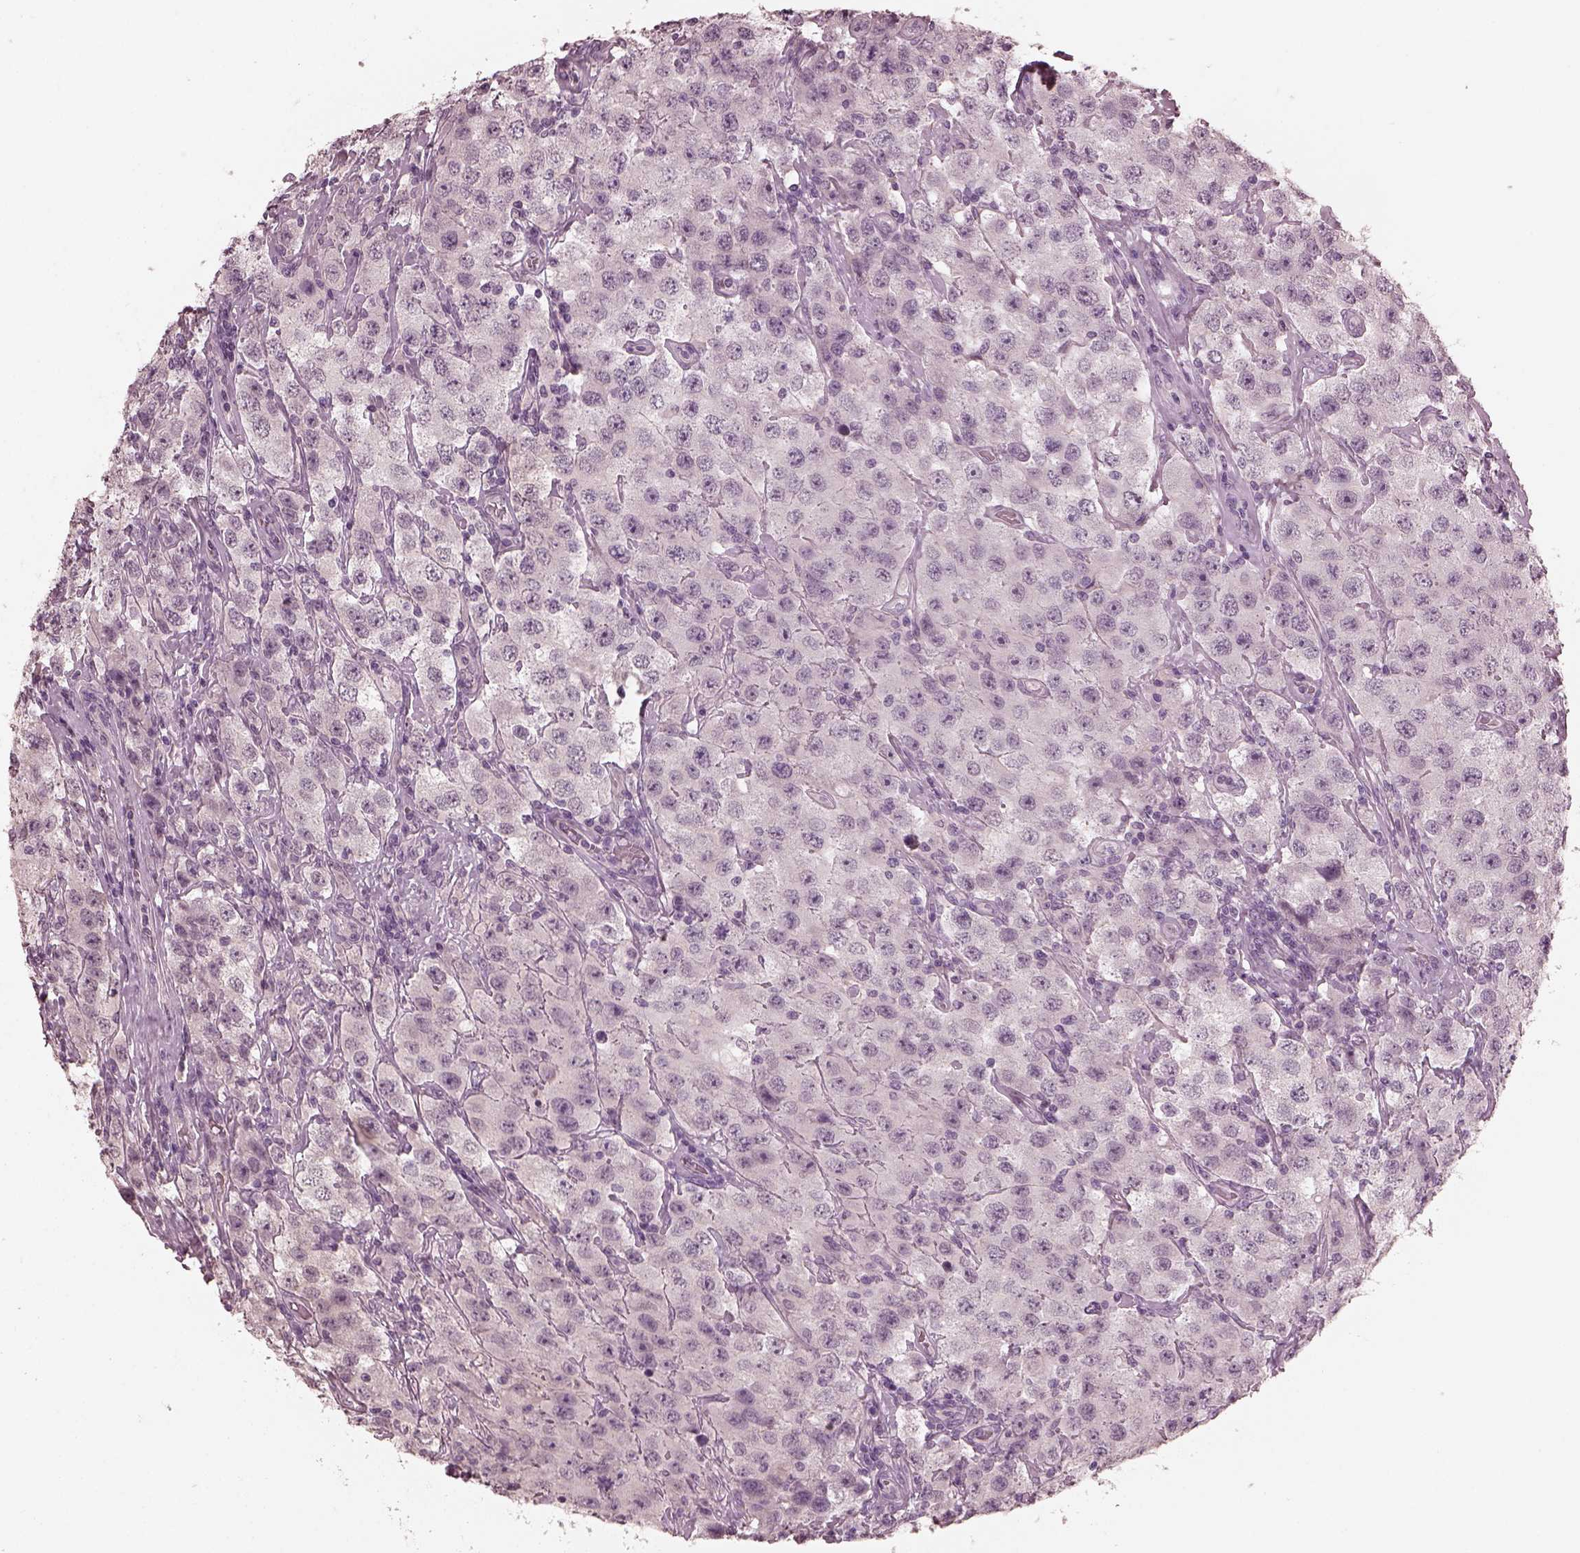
{"staining": {"intensity": "negative", "quantity": "none", "location": "none"}, "tissue": "testis cancer", "cell_type": "Tumor cells", "image_type": "cancer", "snomed": [{"axis": "morphology", "description": "Seminoma, NOS"}, {"axis": "topography", "description": "Testis"}], "caption": "High magnification brightfield microscopy of testis cancer (seminoma) stained with DAB (brown) and counterstained with hematoxylin (blue): tumor cells show no significant staining.", "gene": "OPTC", "patient": {"sex": "male", "age": 52}}